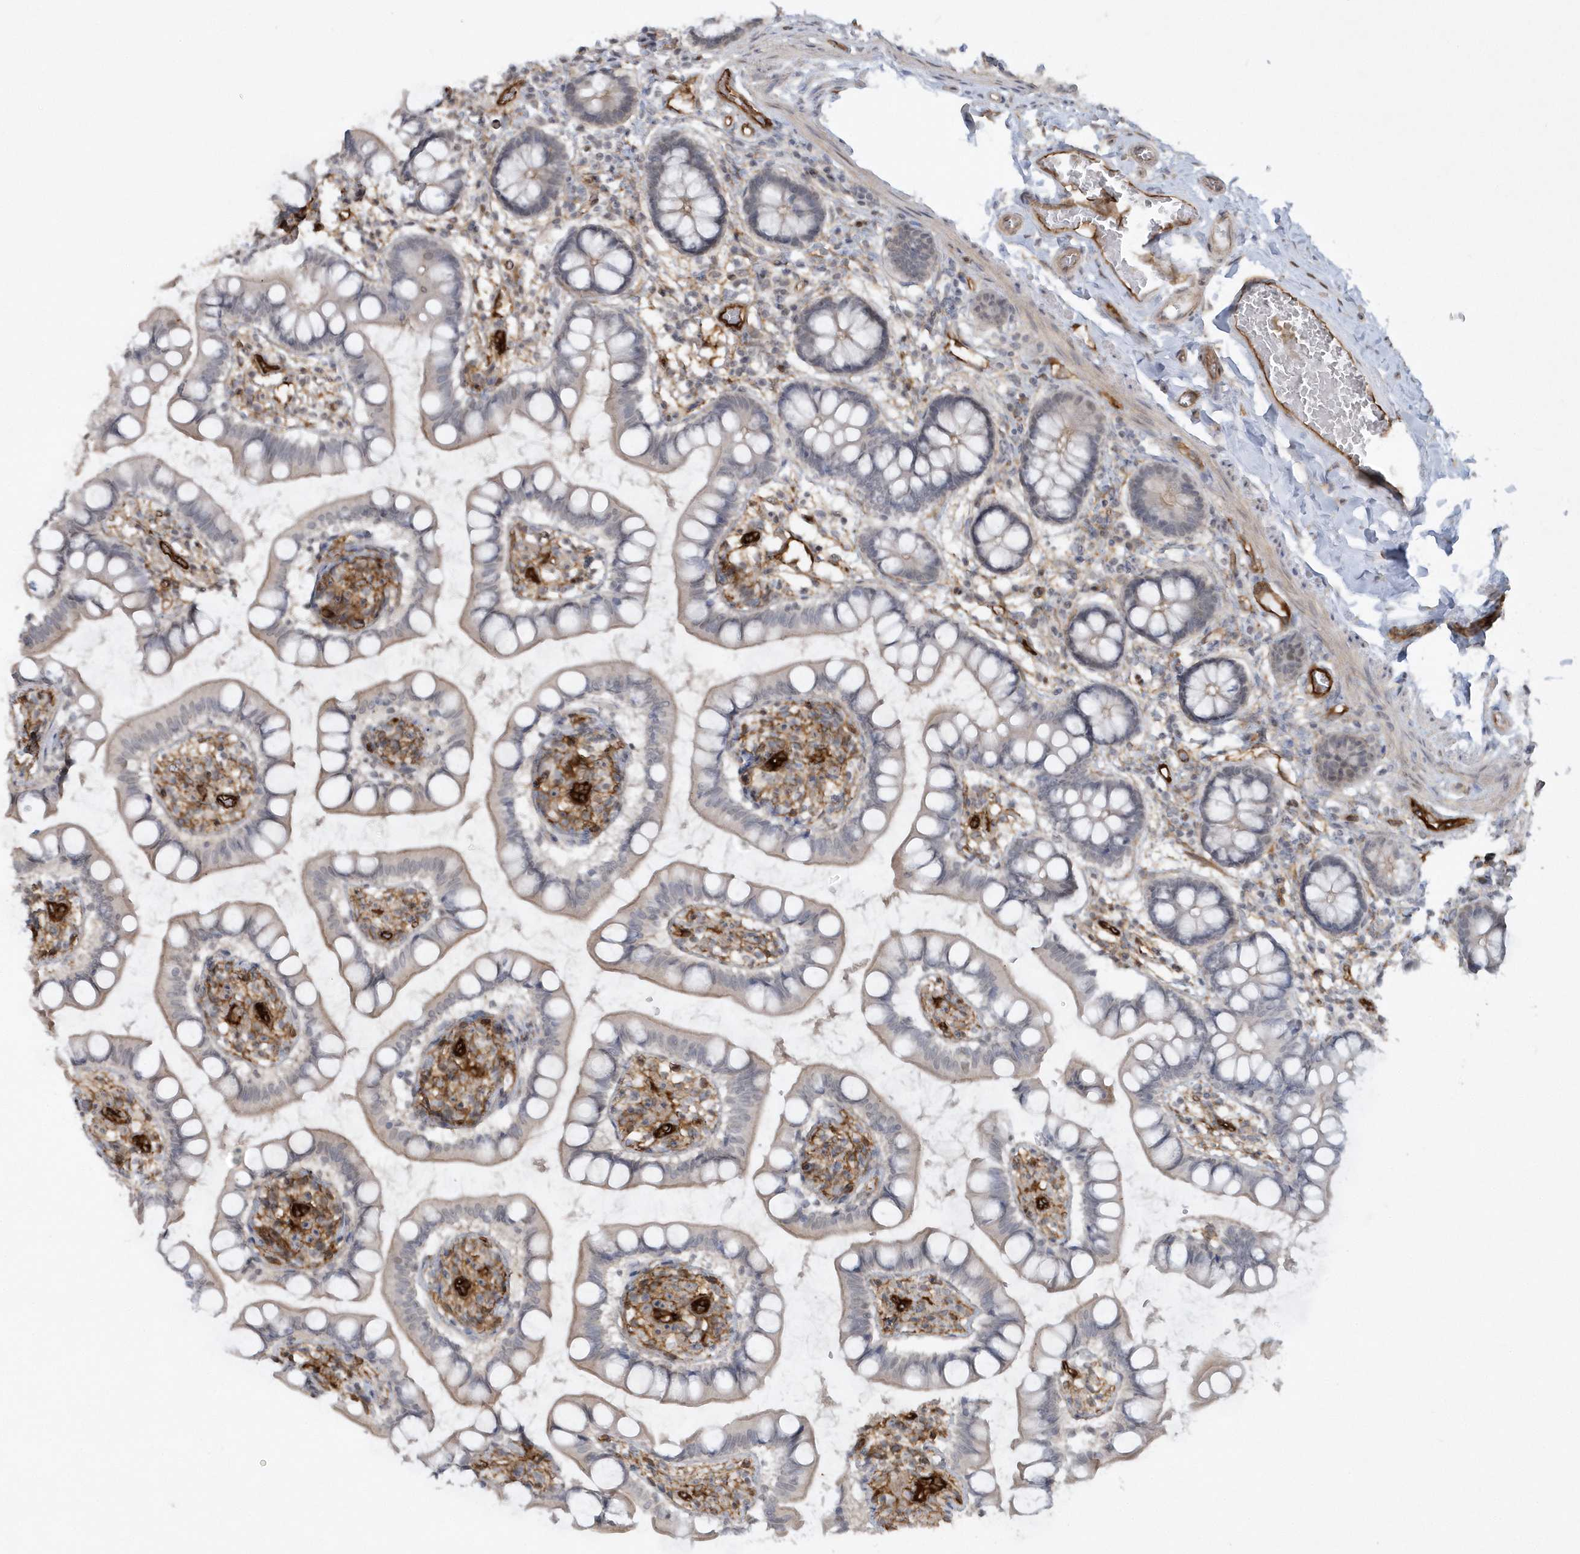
{"staining": {"intensity": "weak", "quantity": "<25%", "location": "cytoplasmic/membranous"}, "tissue": "small intestine", "cell_type": "Glandular cells", "image_type": "normal", "snomed": [{"axis": "morphology", "description": "Normal tissue, NOS"}, {"axis": "topography", "description": "Small intestine"}], "caption": "A photomicrograph of small intestine stained for a protein displays no brown staining in glandular cells. (DAB (3,3'-diaminobenzidine) IHC with hematoxylin counter stain).", "gene": "RAI14", "patient": {"sex": "male", "age": 52}}